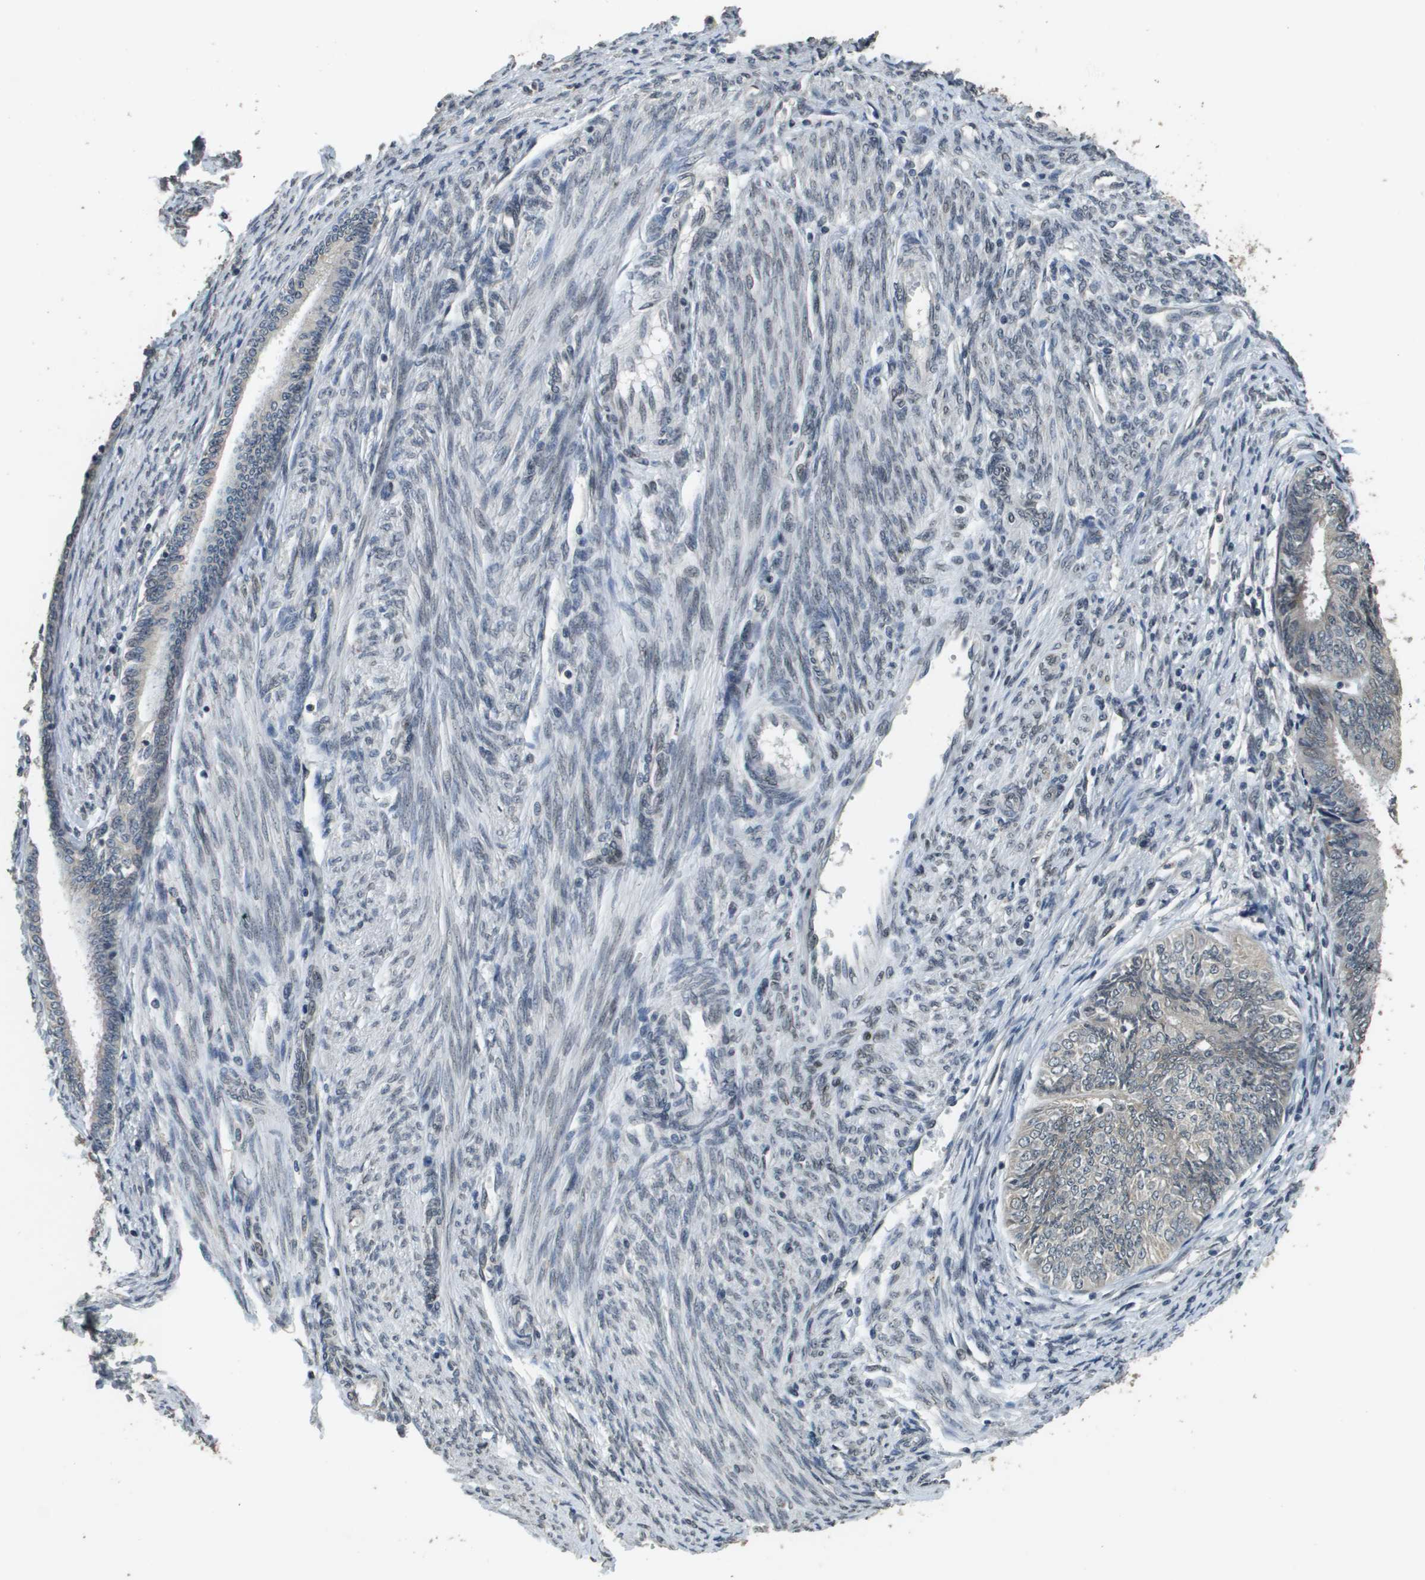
{"staining": {"intensity": "weak", "quantity": "<25%", "location": "cytoplasmic/membranous"}, "tissue": "endometrial cancer", "cell_type": "Tumor cells", "image_type": "cancer", "snomed": [{"axis": "morphology", "description": "Adenocarcinoma, NOS"}, {"axis": "topography", "description": "Endometrium"}], "caption": "DAB (3,3'-diaminobenzidine) immunohistochemical staining of human adenocarcinoma (endometrial) exhibits no significant staining in tumor cells. (DAB (3,3'-diaminobenzidine) IHC with hematoxylin counter stain).", "gene": "FANCC", "patient": {"sex": "female", "age": 58}}